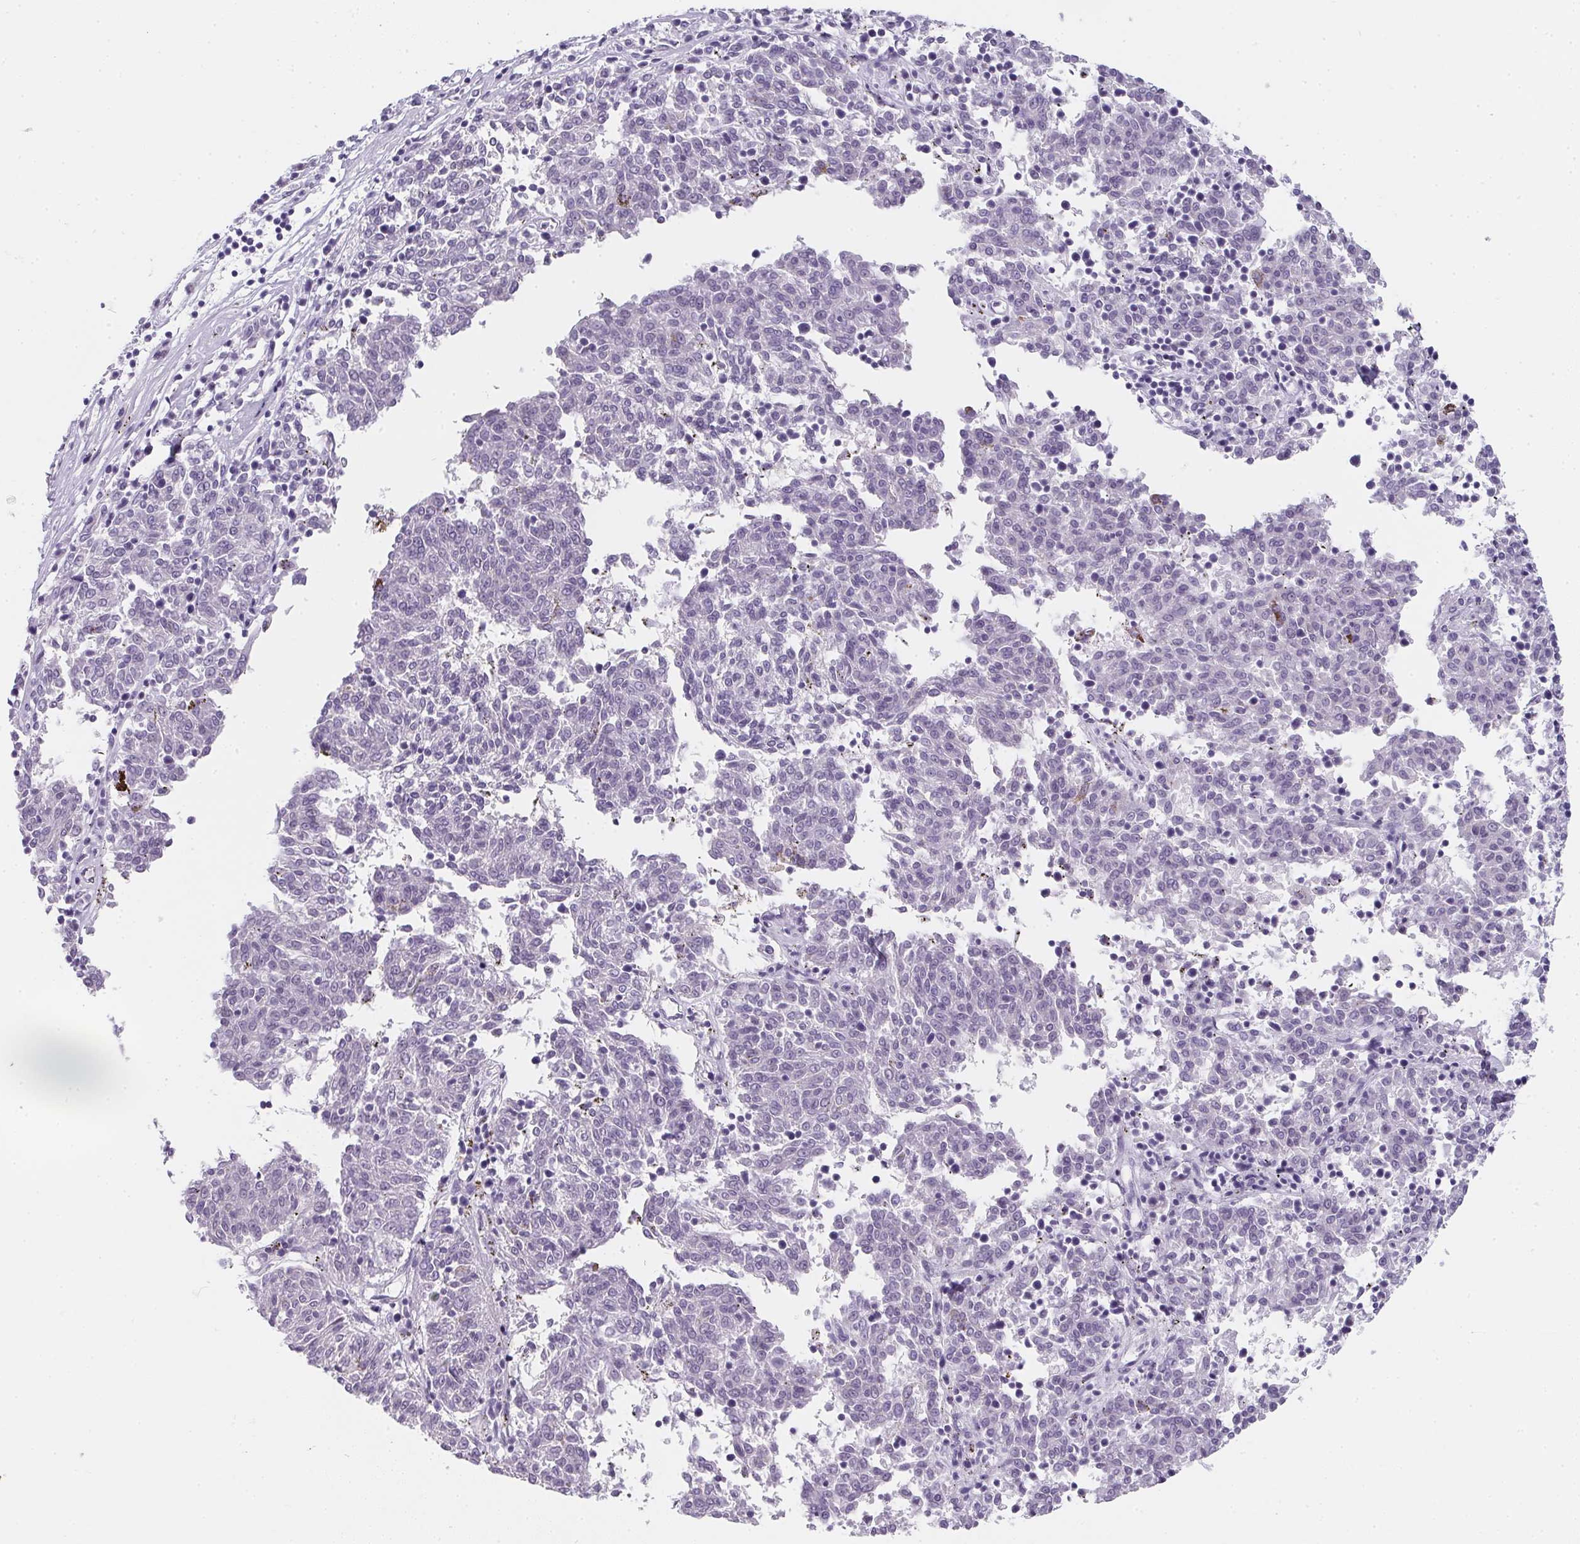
{"staining": {"intensity": "negative", "quantity": "none", "location": "none"}, "tissue": "melanoma", "cell_type": "Tumor cells", "image_type": "cancer", "snomed": [{"axis": "morphology", "description": "Malignant melanoma, NOS"}, {"axis": "topography", "description": "Skin"}], "caption": "An image of human melanoma is negative for staining in tumor cells. Brightfield microscopy of immunohistochemistry (IHC) stained with DAB (3,3'-diaminobenzidine) (brown) and hematoxylin (blue), captured at high magnification.", "gene": "MAP1A", "patient": {"sex": "female", "age": 72}}